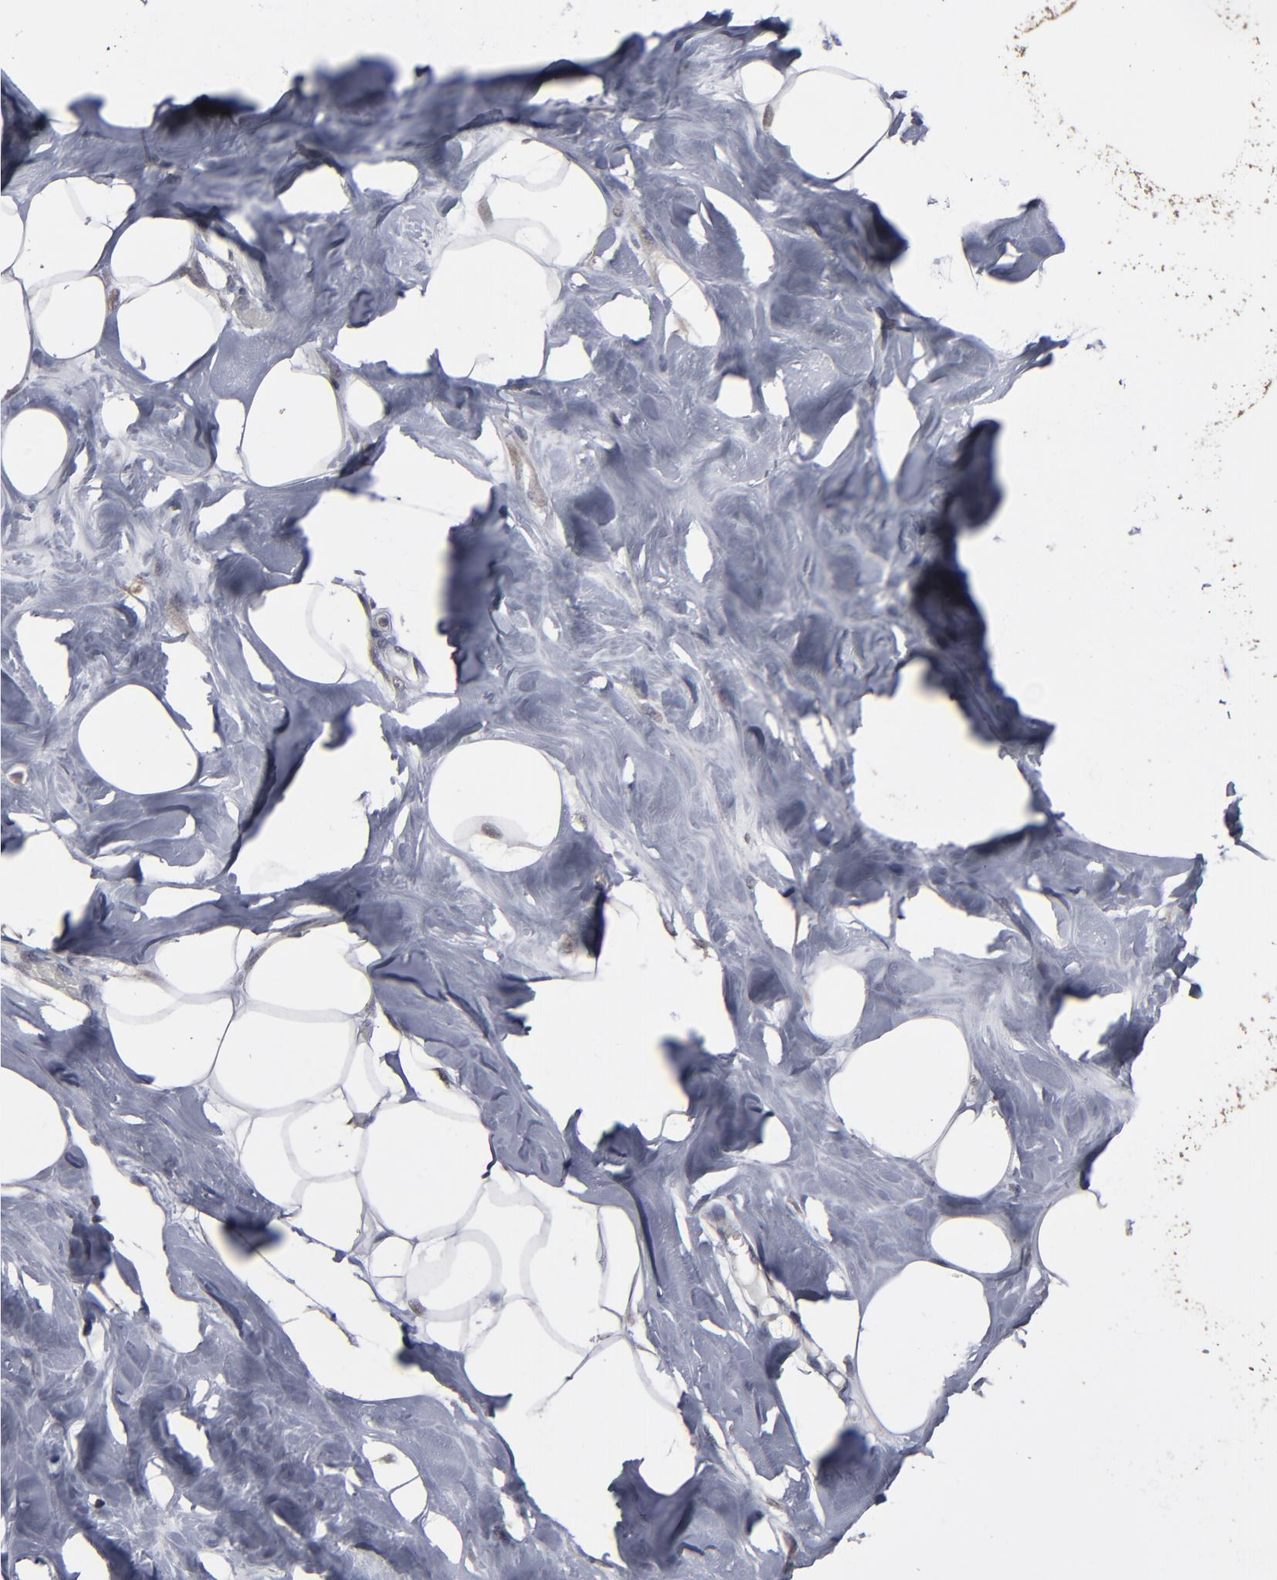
{"staining": {"intensity": "negative", "quantity": "none", "location": "none"}, "tissue": "breast", "cell_type": "Adipocytes", "image_type": "normal", "snomed": [{"axis": "morphology", "description": "Normal tissue, NOS"}, {"axis": "topography", "description": "Breast"}, {"axis": "topography", "description": "Soft tissue"}], "caption": "Immunohistochemistry (IHC) photomicrograph of normal breast: human breast stained with DAB exhibits no significant protein positivity in adipocytes. (Stains: DAB IHC with hematoxylin counter stain, Microscopy: brightfield microscopy at high magnification).", "gene": "SLC22A17", "patient": {"sex": "female", "age": 25}}